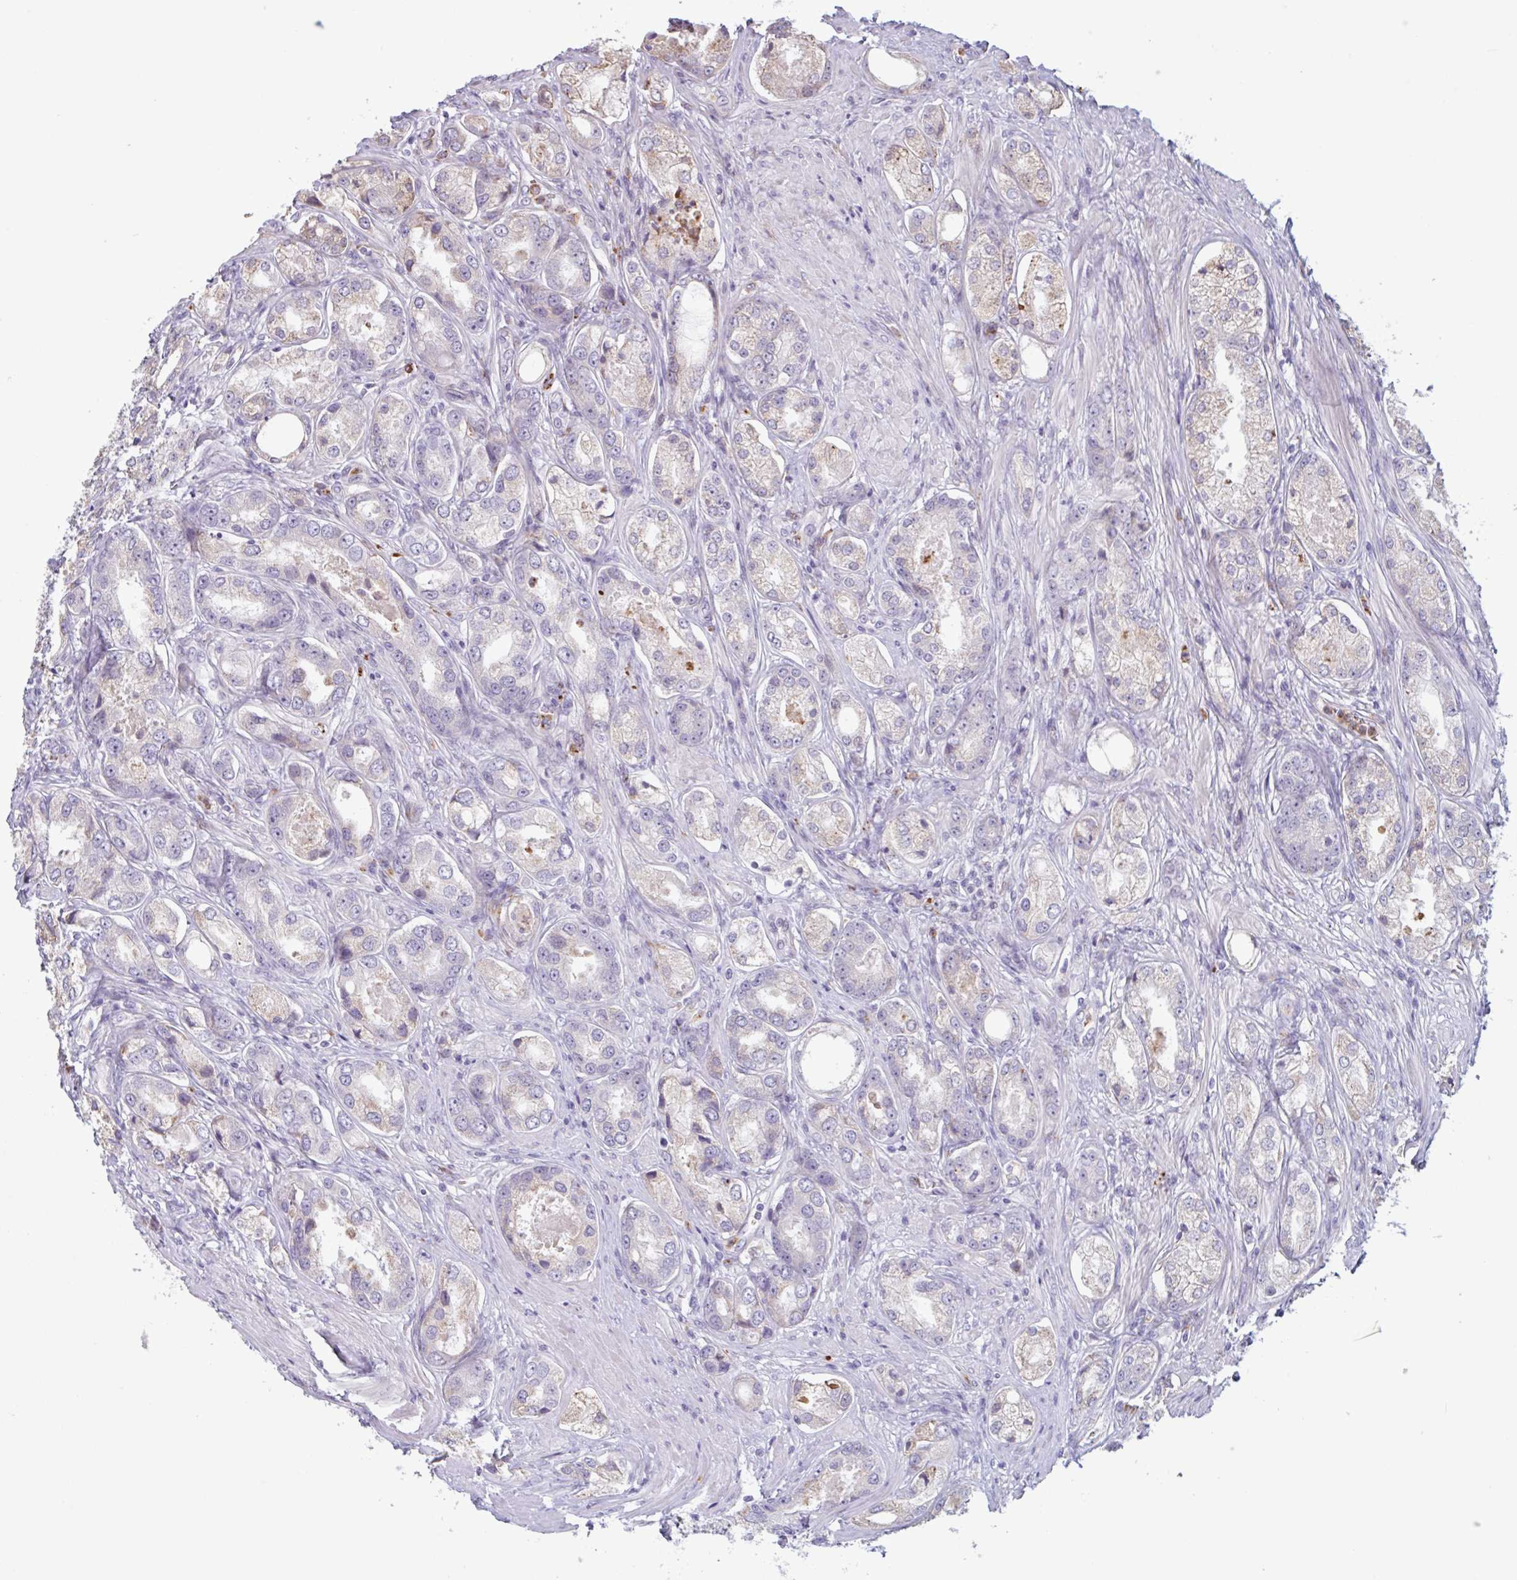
{"staining": {"intensity": "negative", "quantity": "none", "location": "none"}, "tissue": "prostate cancer", "cell_type": "Tumor cells", "image_type": "cancer", "snomed": [{"axis": "morphology", "description": "Adenocarcinoma, Low grade"}, {"axis": "topography", "description": "Prostate"}], "caption": "A micrograph of human low-grade adenocarcinoma (prostate) is negative for staining in tumor cells.", "gene": "TAF1D", "patient": {"sex": "male", "age": 68}}